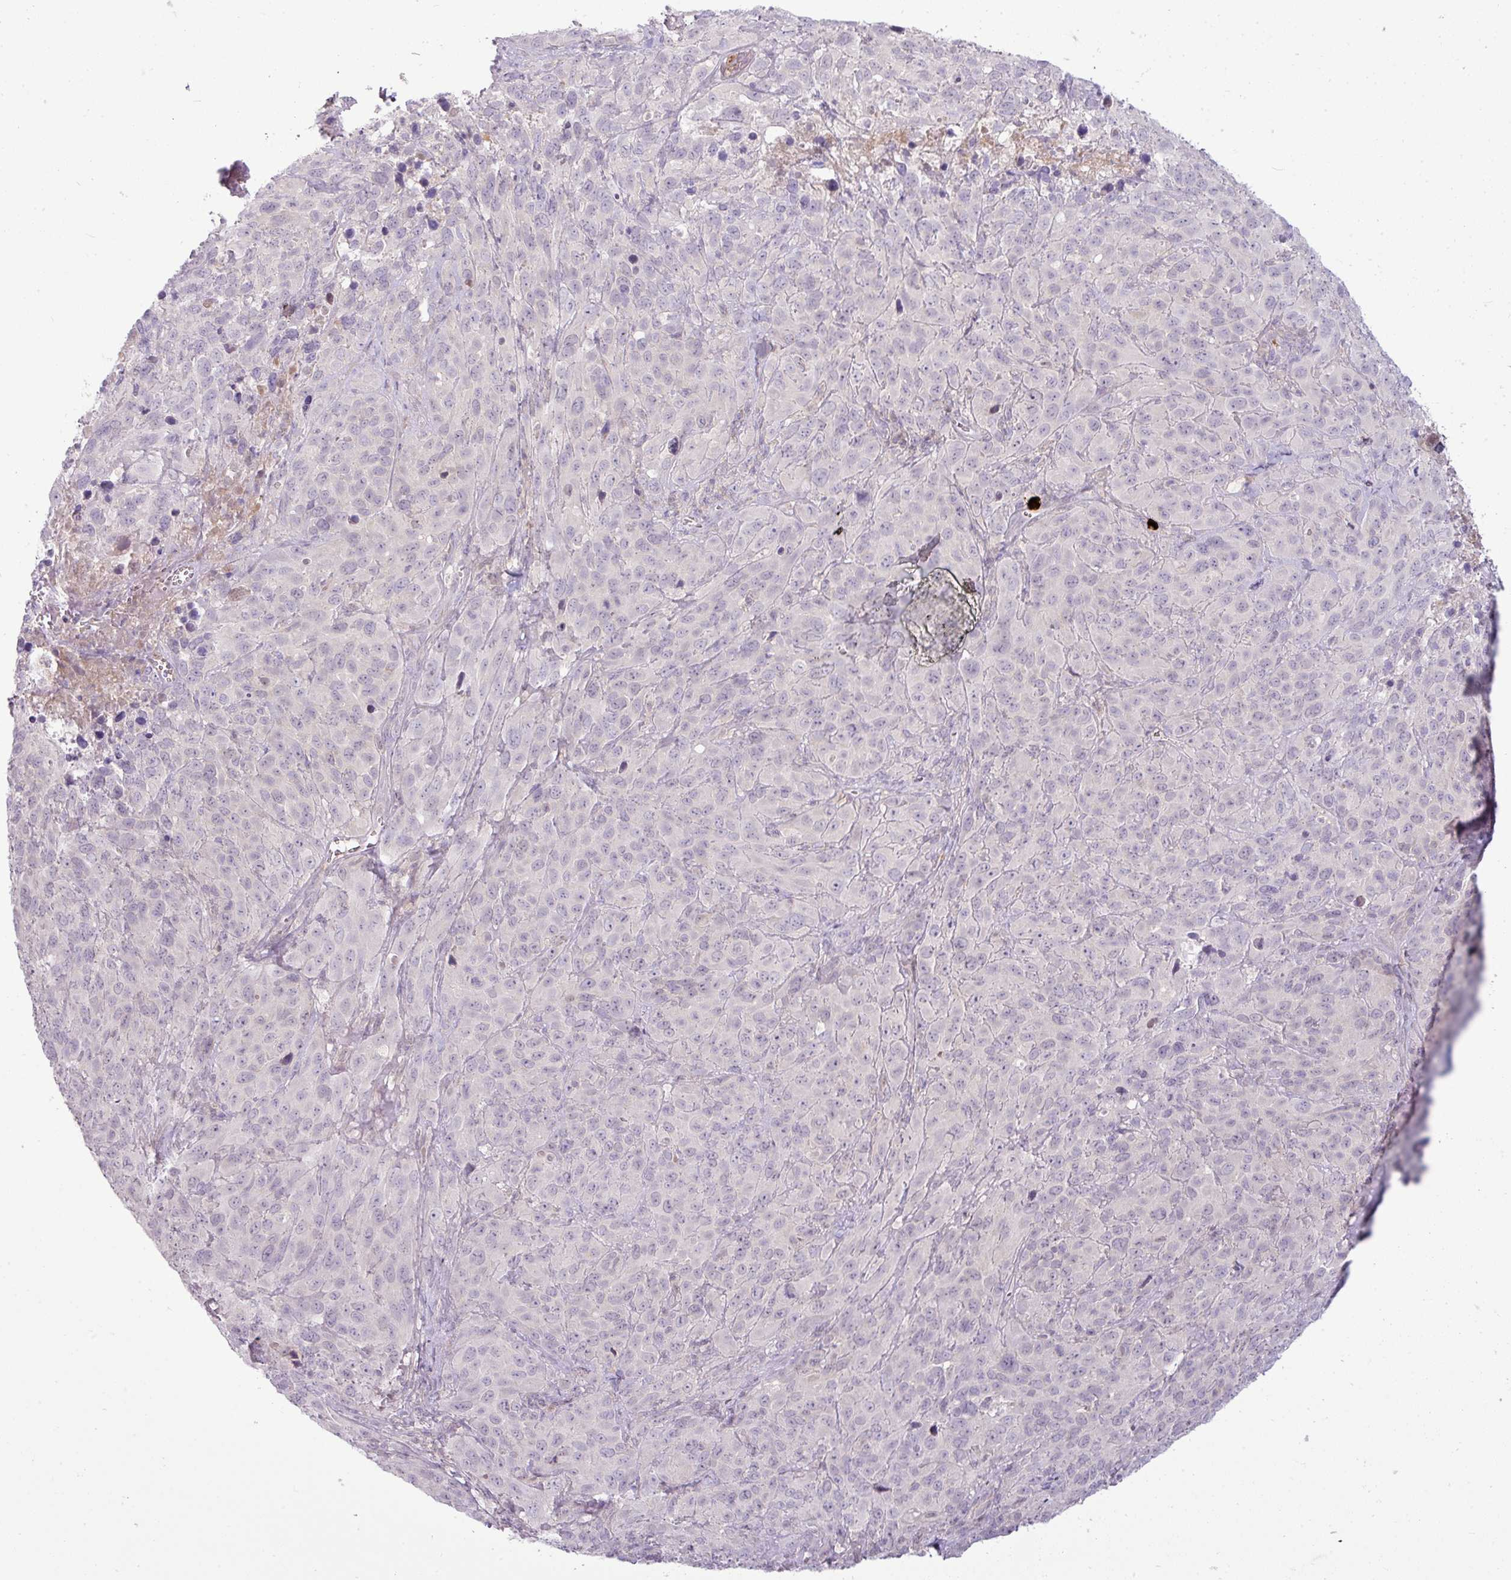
{"staining": {"intensity": "negative", "quantity": "none", "location": "none"}, "tissue": "cervical cancer", "cell_type": "Tumor cells", "image_type": "cancer", "snomed": [{"axis": "morphology", "description": "Squamous cell carcinoma, NOS"}, {"axis": "topography", "description": "Cervix"}], "caption": "Immunohistochemical staining of cervical cancer (squamous cell carcinoma) reveals no significant expression in tumor cells. The staining was performed using DAB (3,3'-diaminobenzidine) to visualize the protein expression in brown, while the nuclei were stained in blue with hematoxylin (Magnification: 20x).", "gene": "APOM", "patient": {"sex": "female", "age": 51}}